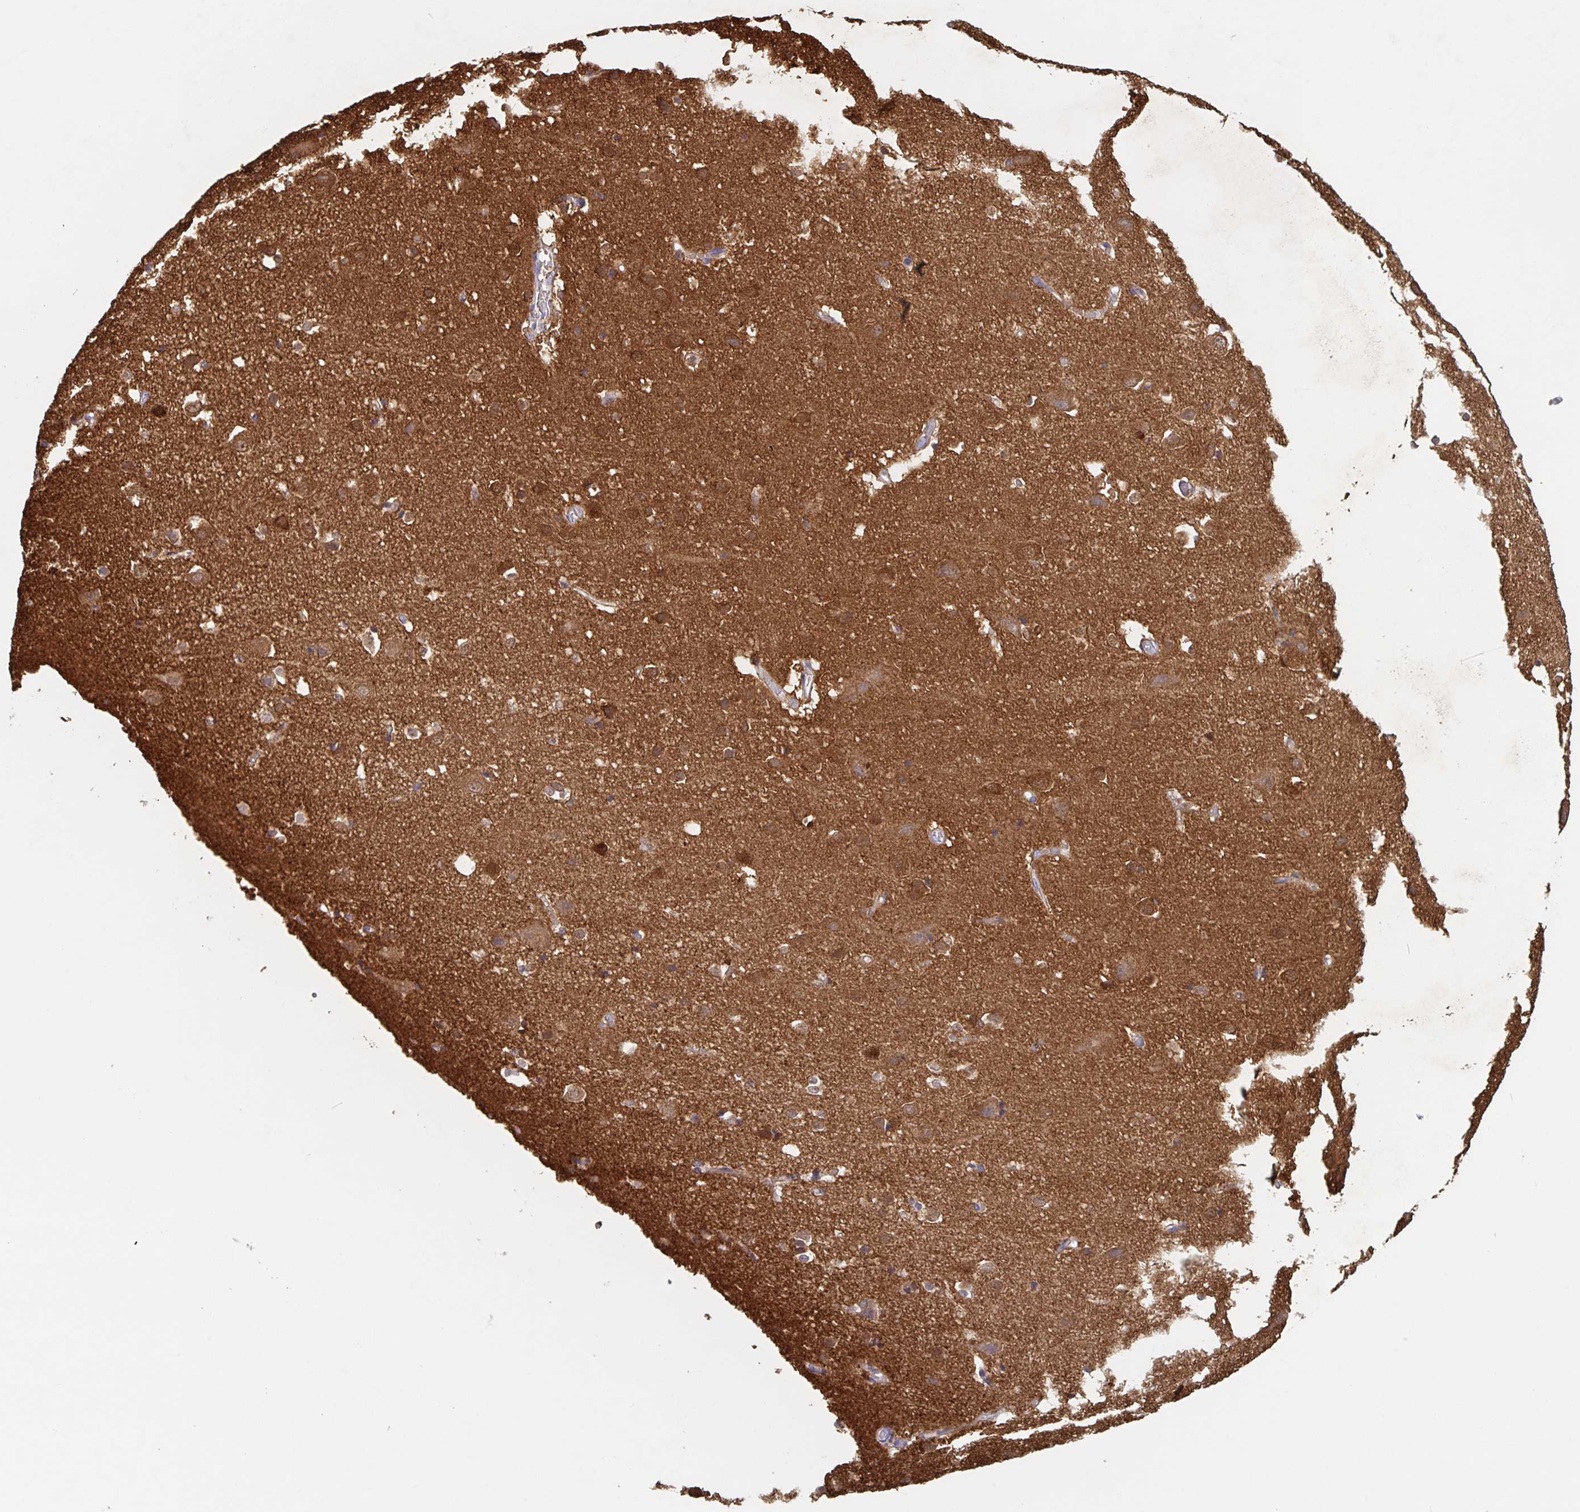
{"staining": {"intensity": "negative", "quantity": "none", "location": "none"}, "tissue": "cerebral cortex", "cell_type": "Endothelial cells", "image_type": "normal", "snomed": [{"axis": "morphology", "description": "Normal tissue, NOS"}, {"axis": "topography", "description": "Cerebral cortex"}], "caption": "Immunohistochemistry (IHC) image of normal cerebral cortex stained for a protein (brown), which displays no expression in endothelial cells. (DAB (3,3'-diaminobenzidine) IHC, high magnification).", "gene": "CDC42BPG", "patient": {"sex": "male", "age": 70}}